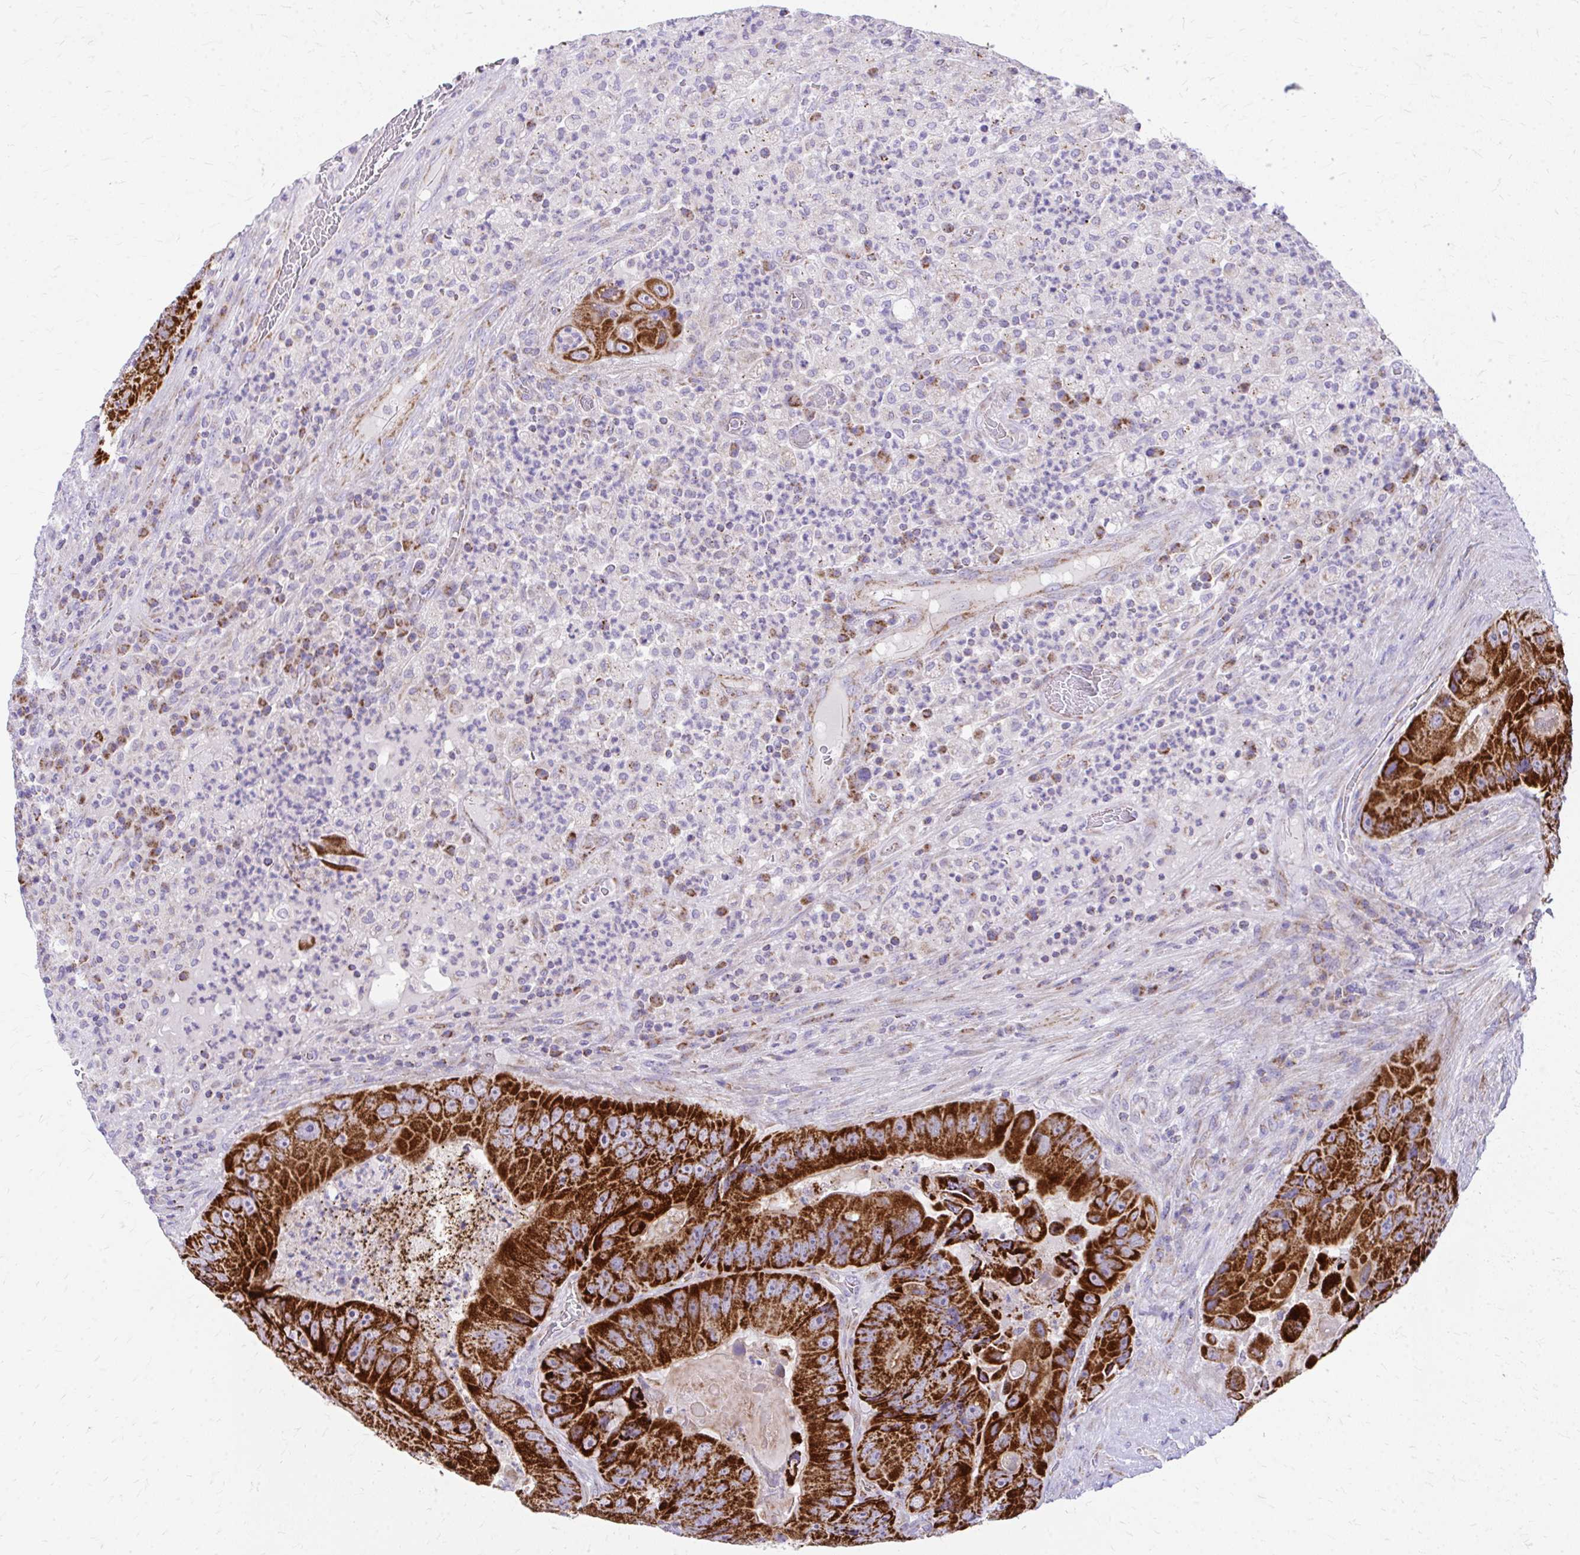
{"staining": {"intensity": "strong", "quantity": ">75%", "location": "cytoplasmic/membranous"}, "tissue": "colorectal cancer", "cell_type": "Tumor cells", "image_type": "cancer", "snomed": [{"axis": "morphology", "description": "Adenocarcinoma, NOS"}, {"axis": "topography", "description": "Colon"}], "caption": "A brown stain labels strong cytoplasmic/membranous positivity of a protein in human colorectal adenocarcinoma tumor cells.", "gene": "MRPL19", "patient": {"sex": "female", "age": 86}}